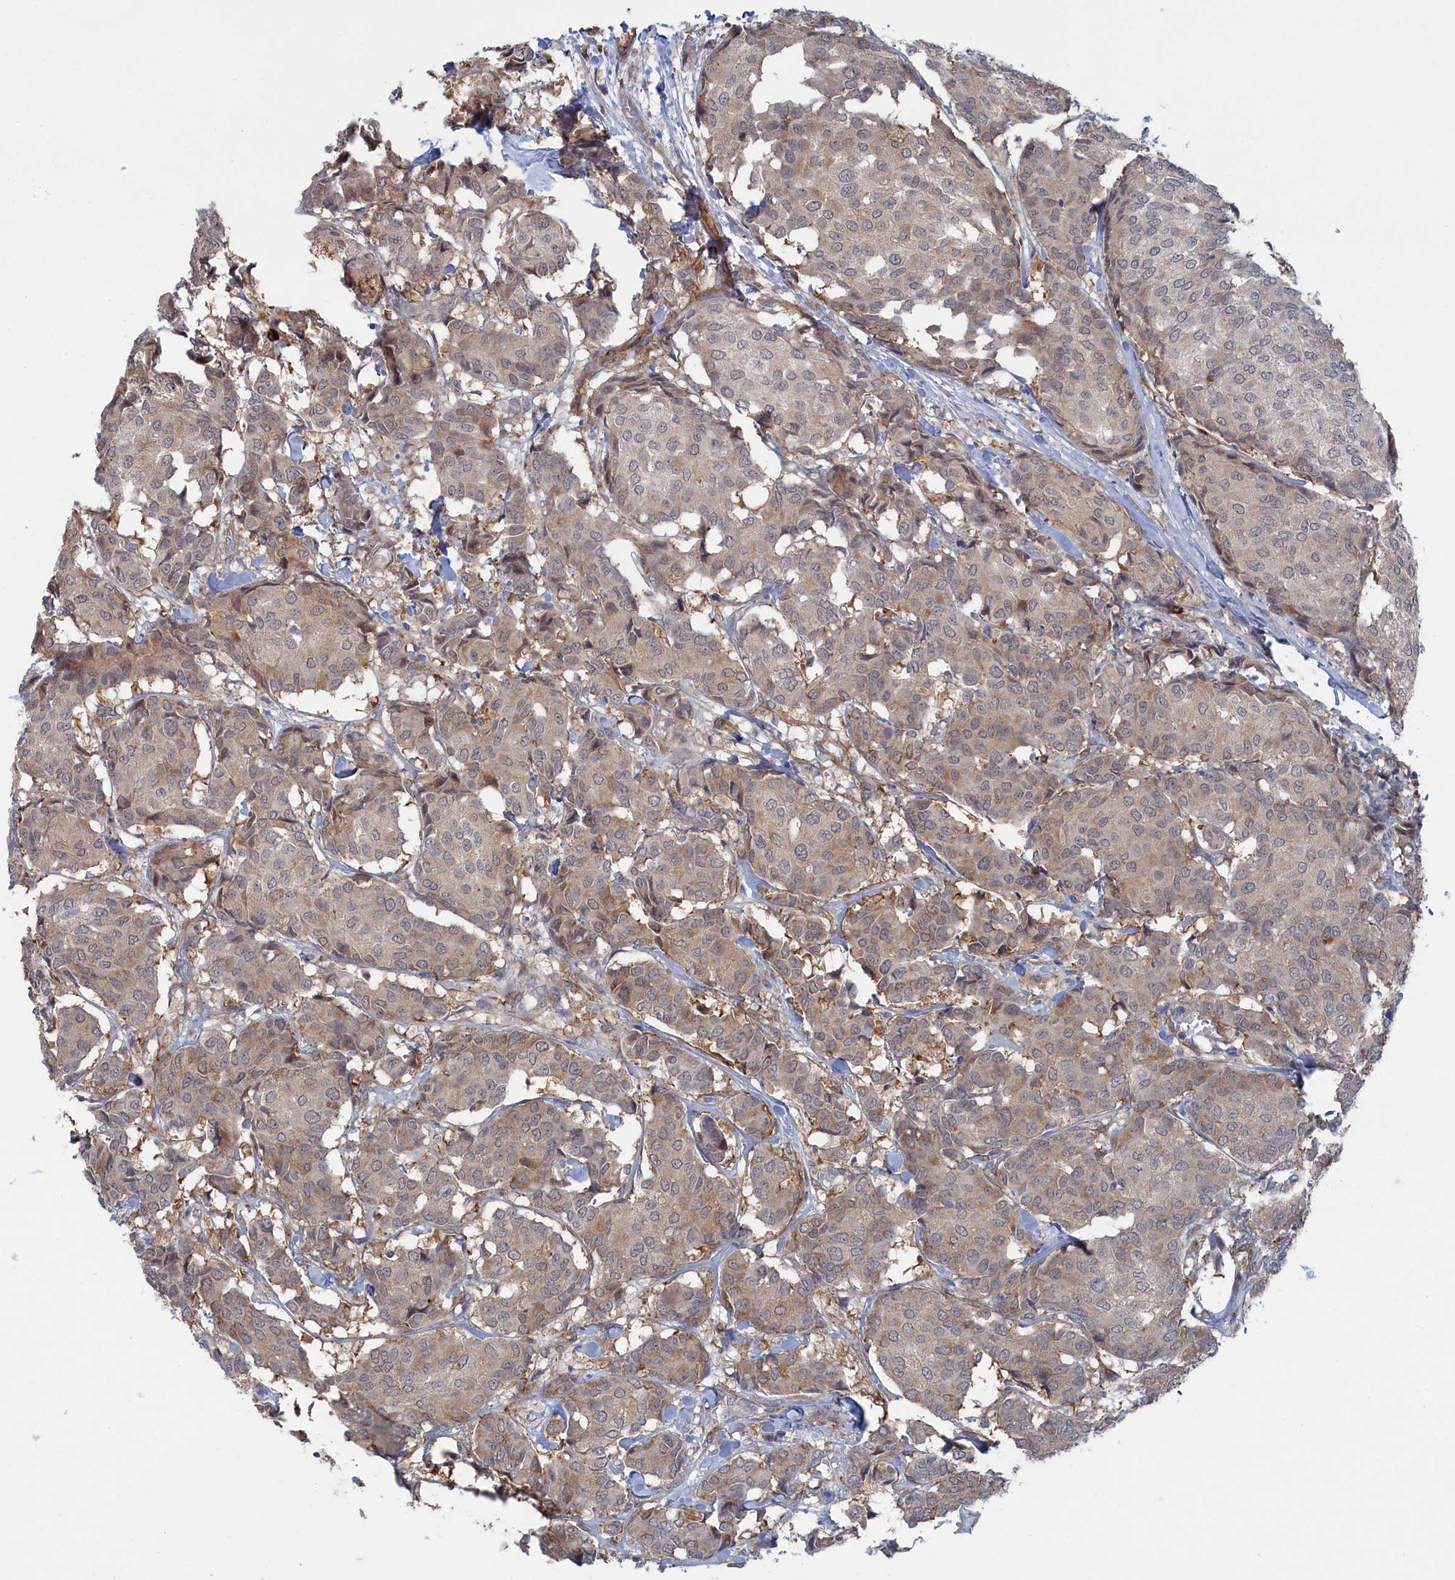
{"staining": {"intensity": "weak", "quantity": "25%-75%", "location": "cytoplasmic/membranous"}, "tissue": "breast cancer", "cell_type": "Tumor cells", "image_type": "cancer", "snomed": [{"axis": "morphology", "description": "Duct carcinoma"}, {"axis": "topography", "description": "Breast"}], "caption": "Breast cancer (intraductal carcinoma) was stained to show a protein in brown. There is low levels of weak cytoplasmic/membranous positivity in approximately 25%-75% of tumor cells.", "gene": "FILIP1L", "patient": {"sex": "female", "age": 75}}